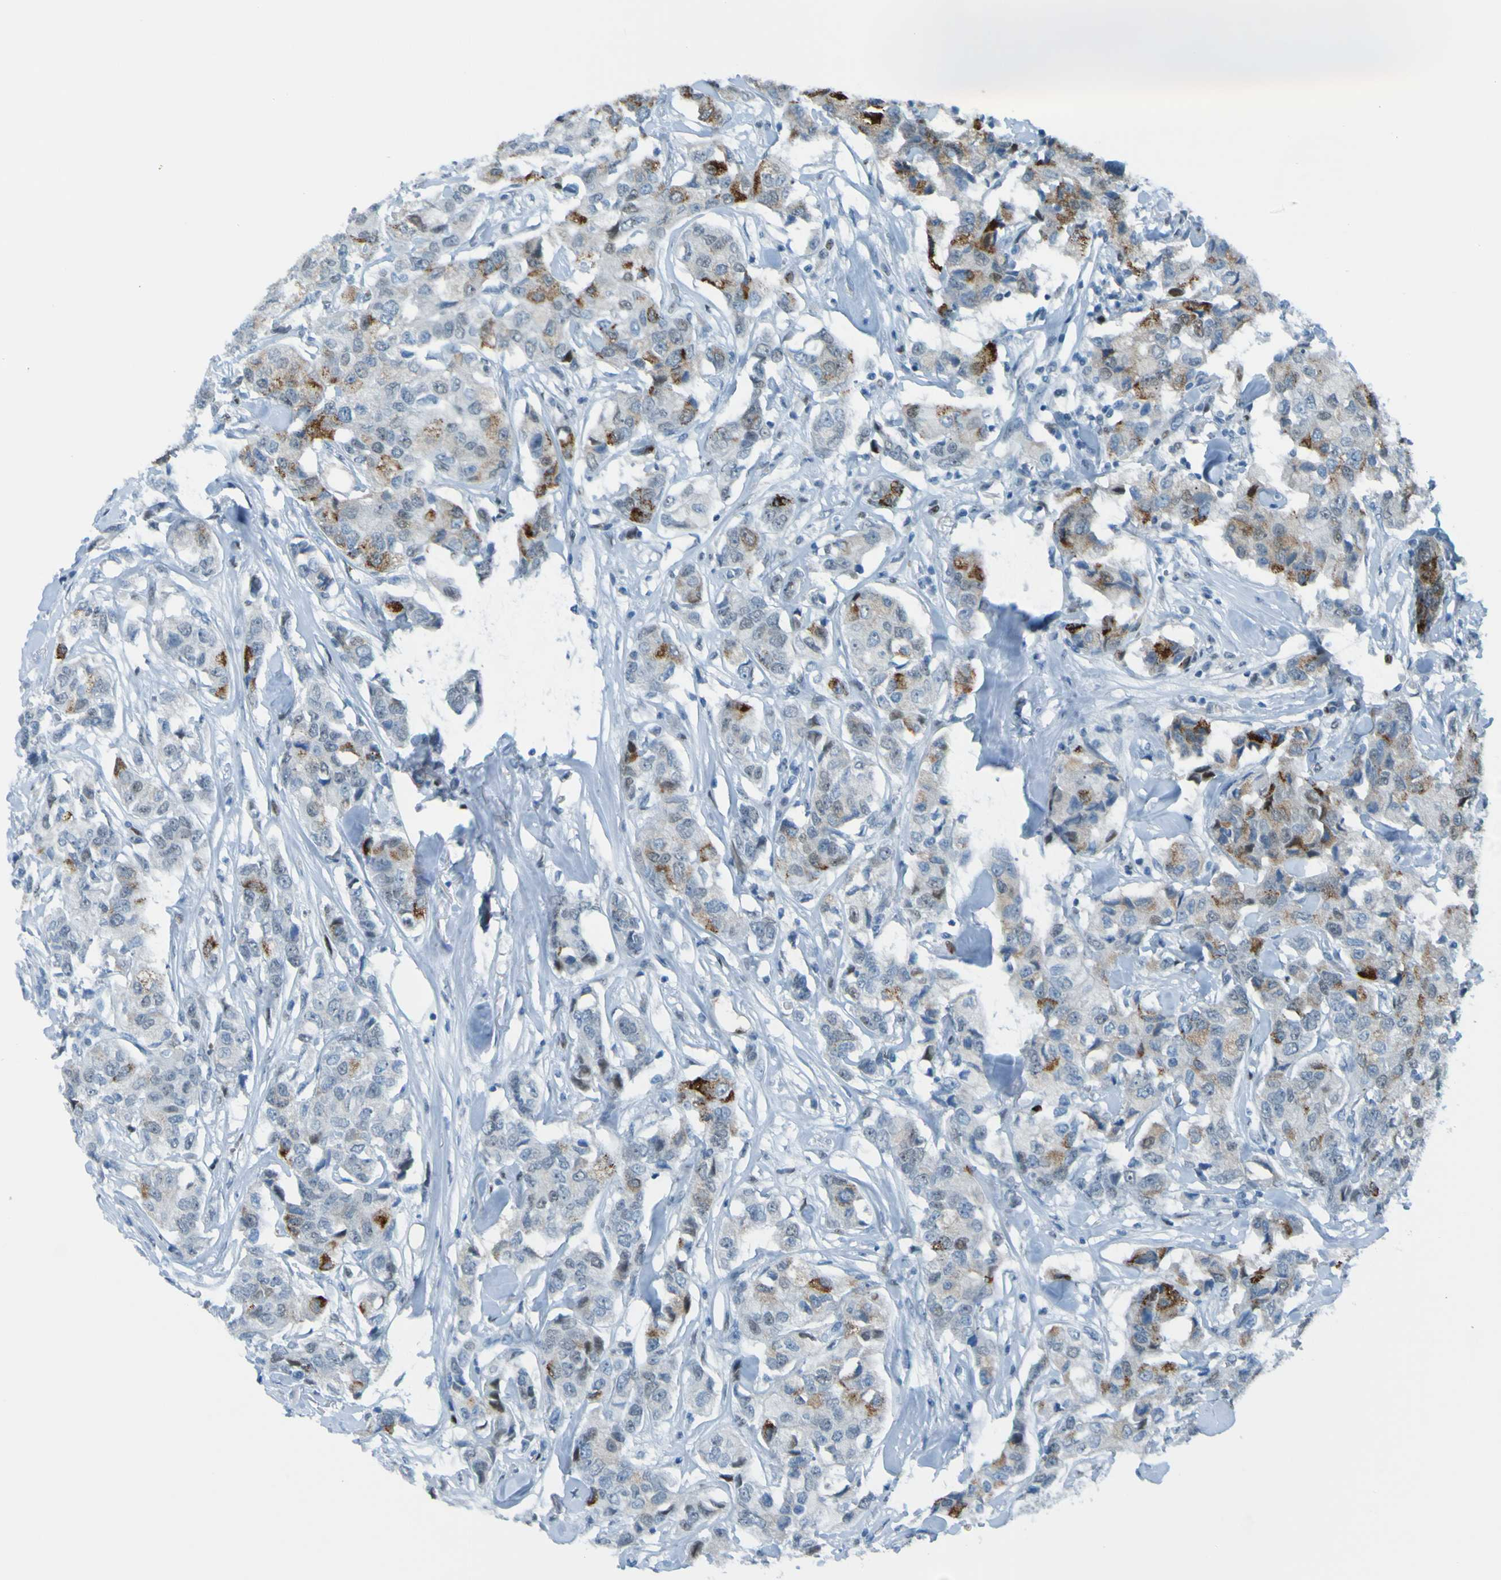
{"staining": {"intensity": "moderate", "quantity": "25%-75%", "location": "cytoplasmic/membranous"}, "tissue": "breast cancer", "cell_type": "Tumor cells", "image_type": "cancer", "snomed": [{"axis": "morphology", "description": "Duct carcinoma"}, {"axis": "topography", "description": "Breast"}], "caption": "Breast cancer tissue exhibits moderate cytoplasmic/membranous positivity in about 25%-75% of tumor cells, visualized by immunohistochemistry. (IHC, brightfield microscopy, high magnification).", "gene": "USP36", "patient": {"sex": "female", "age": 80}}